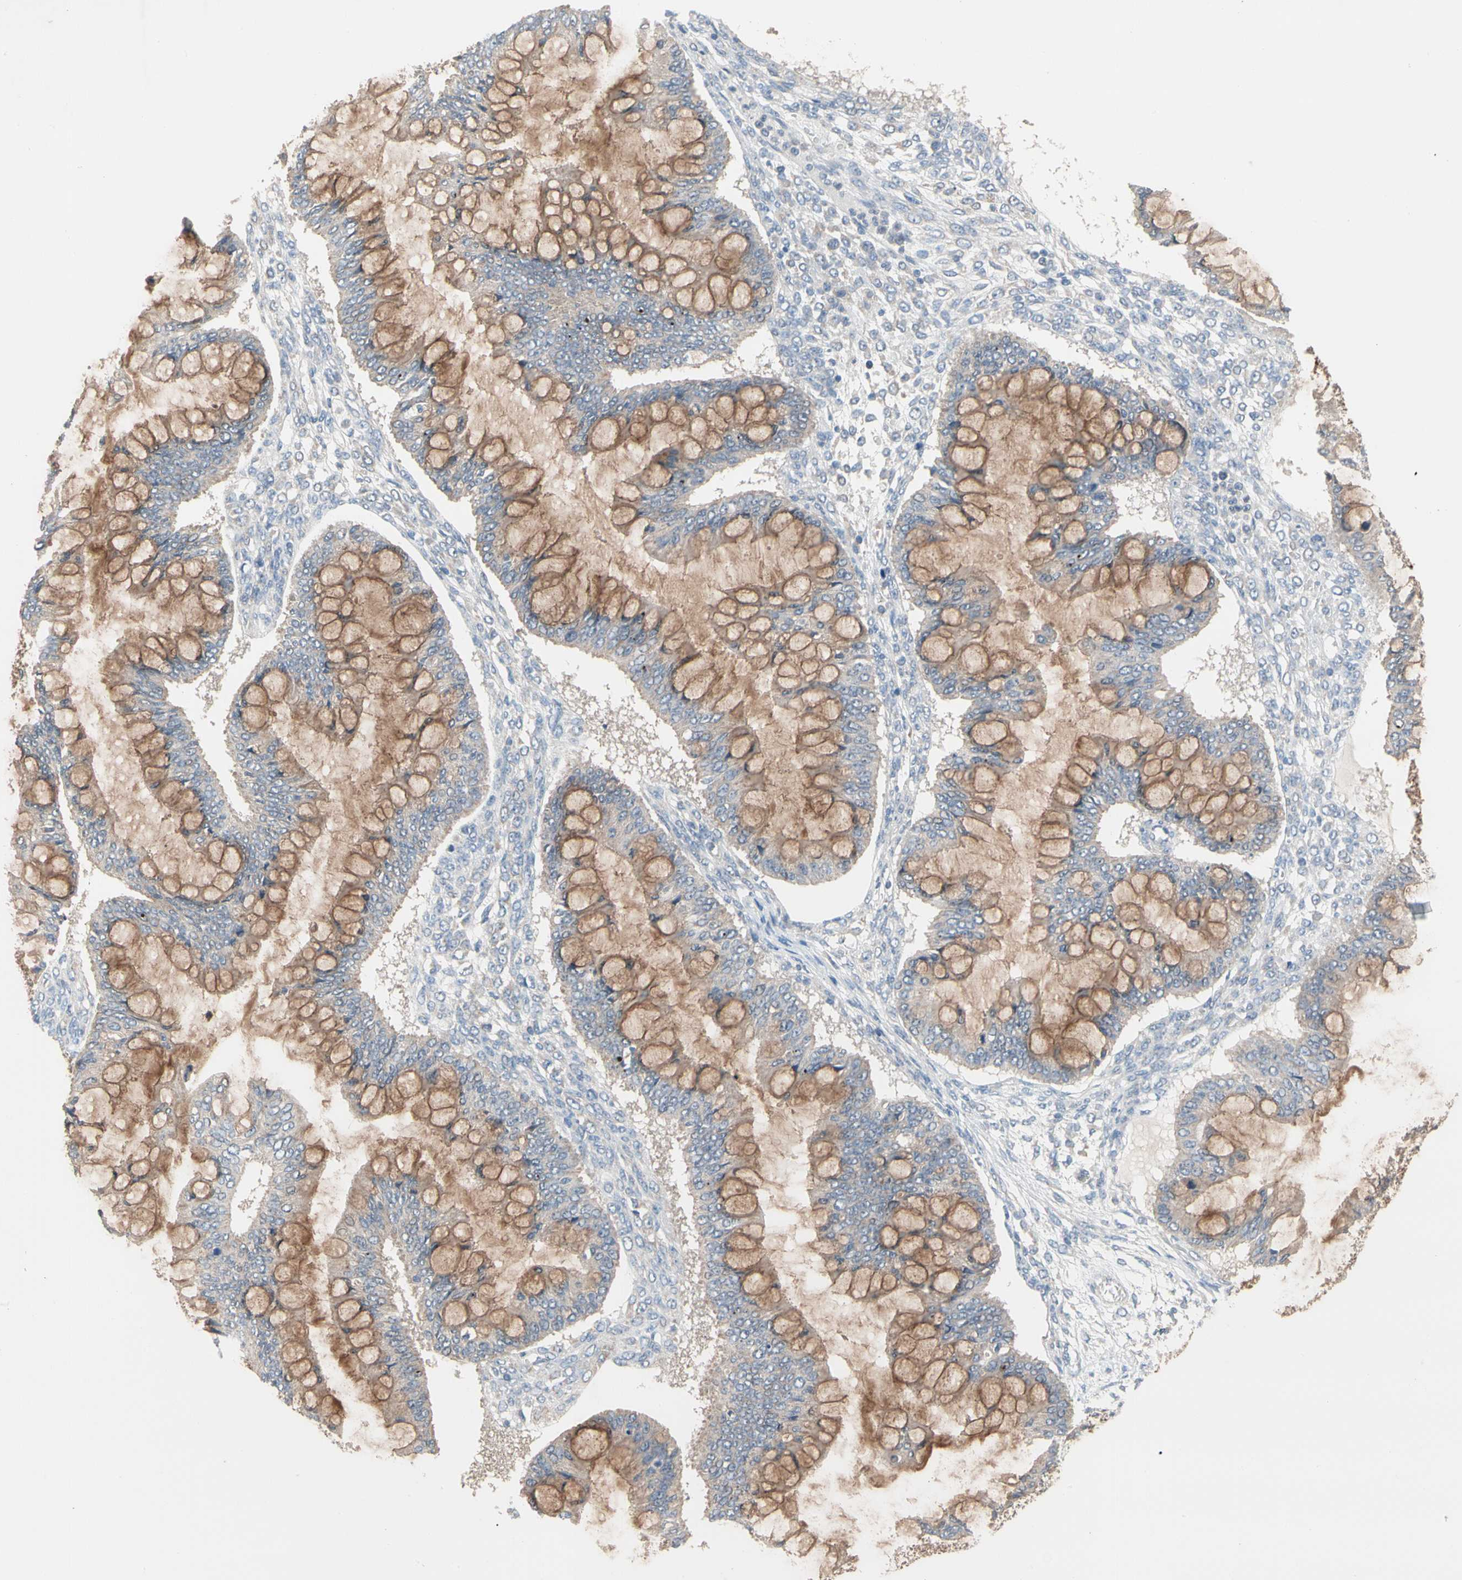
{"staining": {"intensity": "strong", "quantity": ">75%", "location": "cytoplasmic/membranous"}, "tissue": "ovarian cancer", "cell_type": "Tumor cells", "image_type": "cancer", "snomed": [{"axis": "morphology", "description": "Cystadenocarcinoma, mucinous, NOS"}, {"axis": "topography", "description": "Ovary"}], "caption": "Human mucinous cystadenocarcinoma (ovarian) stained for a protein (brown) displays strong cytoplasmic/membranous positive positivity in about >75% of tumor cells.", "gene": "MTHFS", "patient": {"sex": "female", "age": 73}}